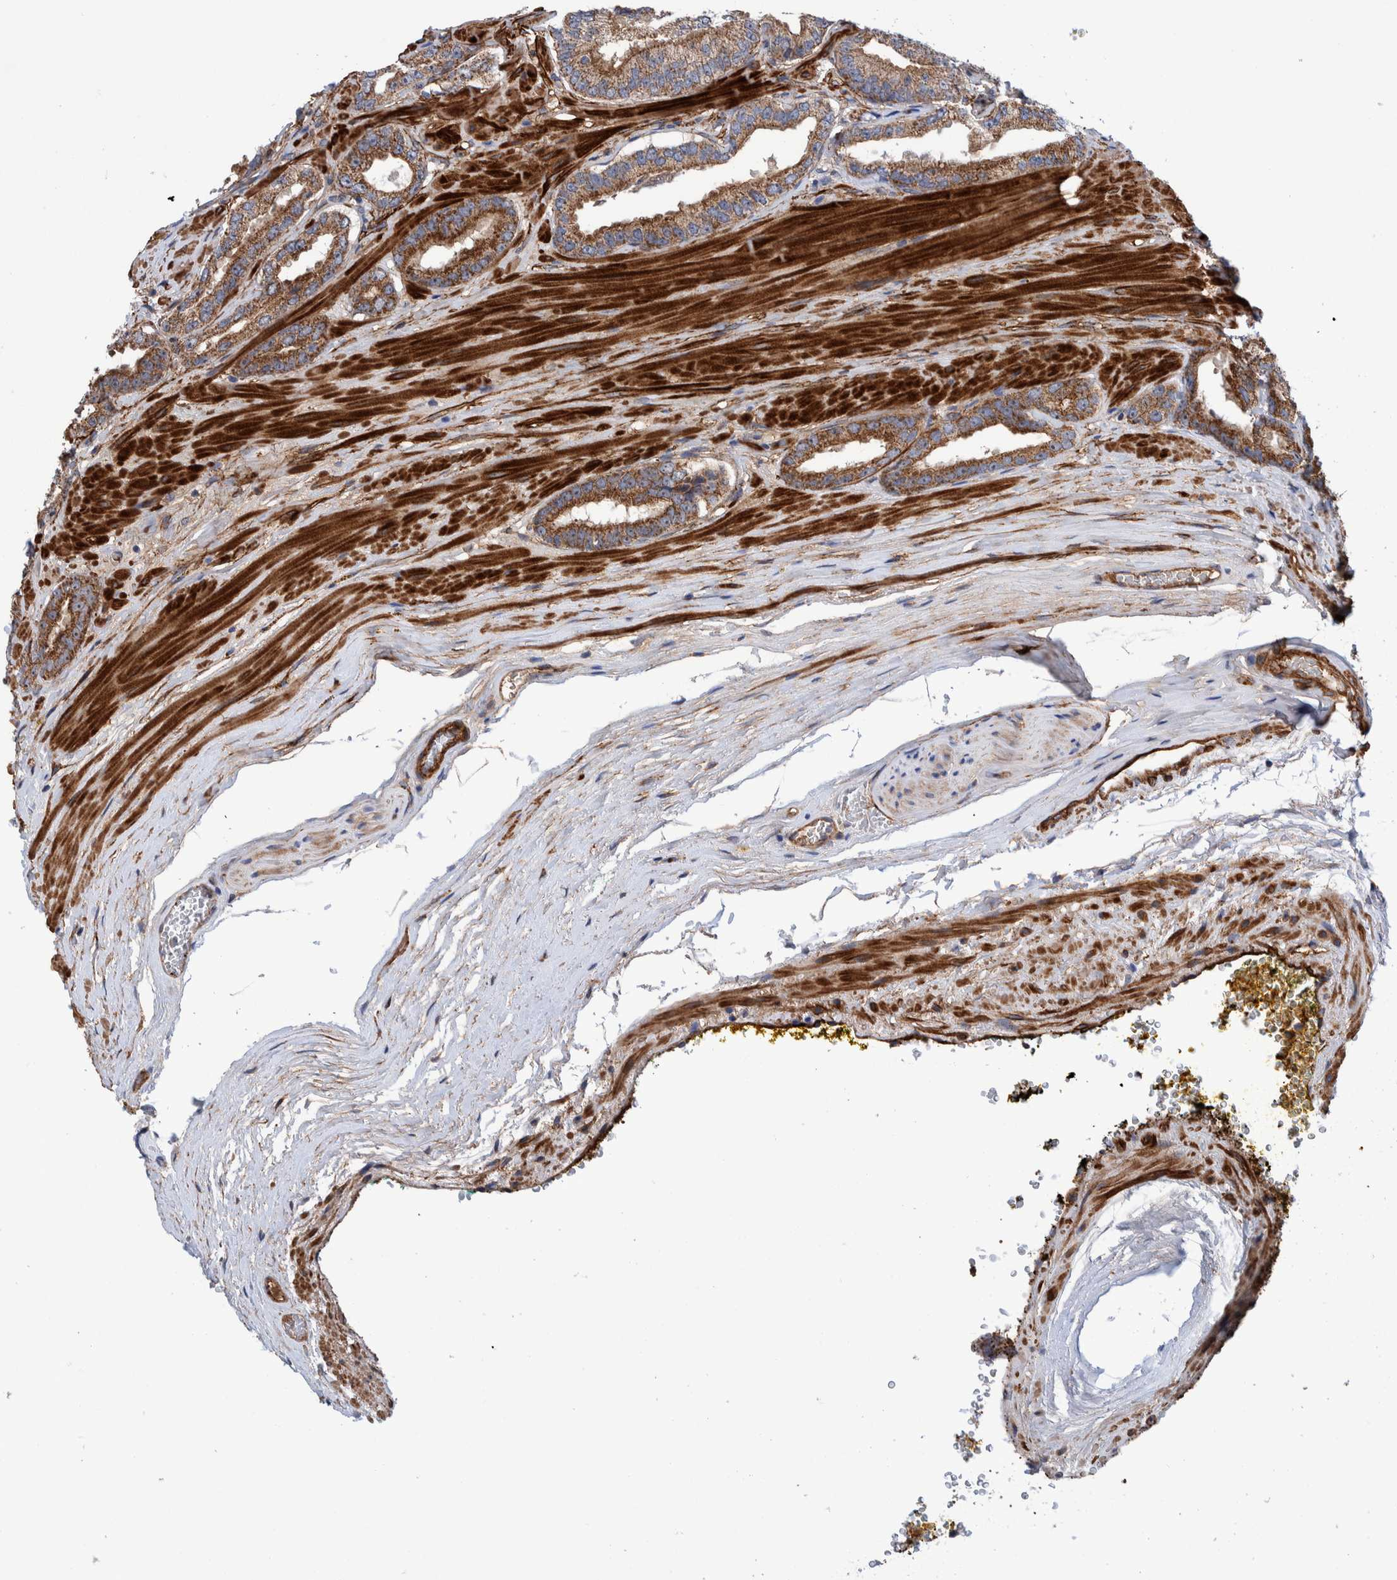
{"staining": {"intensity": "strong", "quantity": ">75%", "location": "cytoplasmic/membranous"}, "tissue": "prostate cancer", "cell_type": "Tumor cells", "image_type": "cancer", "snomed": [{"axis": "morphology", "description": "Adenocarcinoma, Low grade"}, {"axis": "topography", "description": "Prostate"}], "caption": "An image showing strong cytoplasmic/membranous expression in about >75% of tumor cells in prostate cancer (adenocarcinoma (low-grade)), as visualized by brown immunohistochemical staining.", "gene": "SLC25A10", "patient": {"sex": "male", "age": 51}}